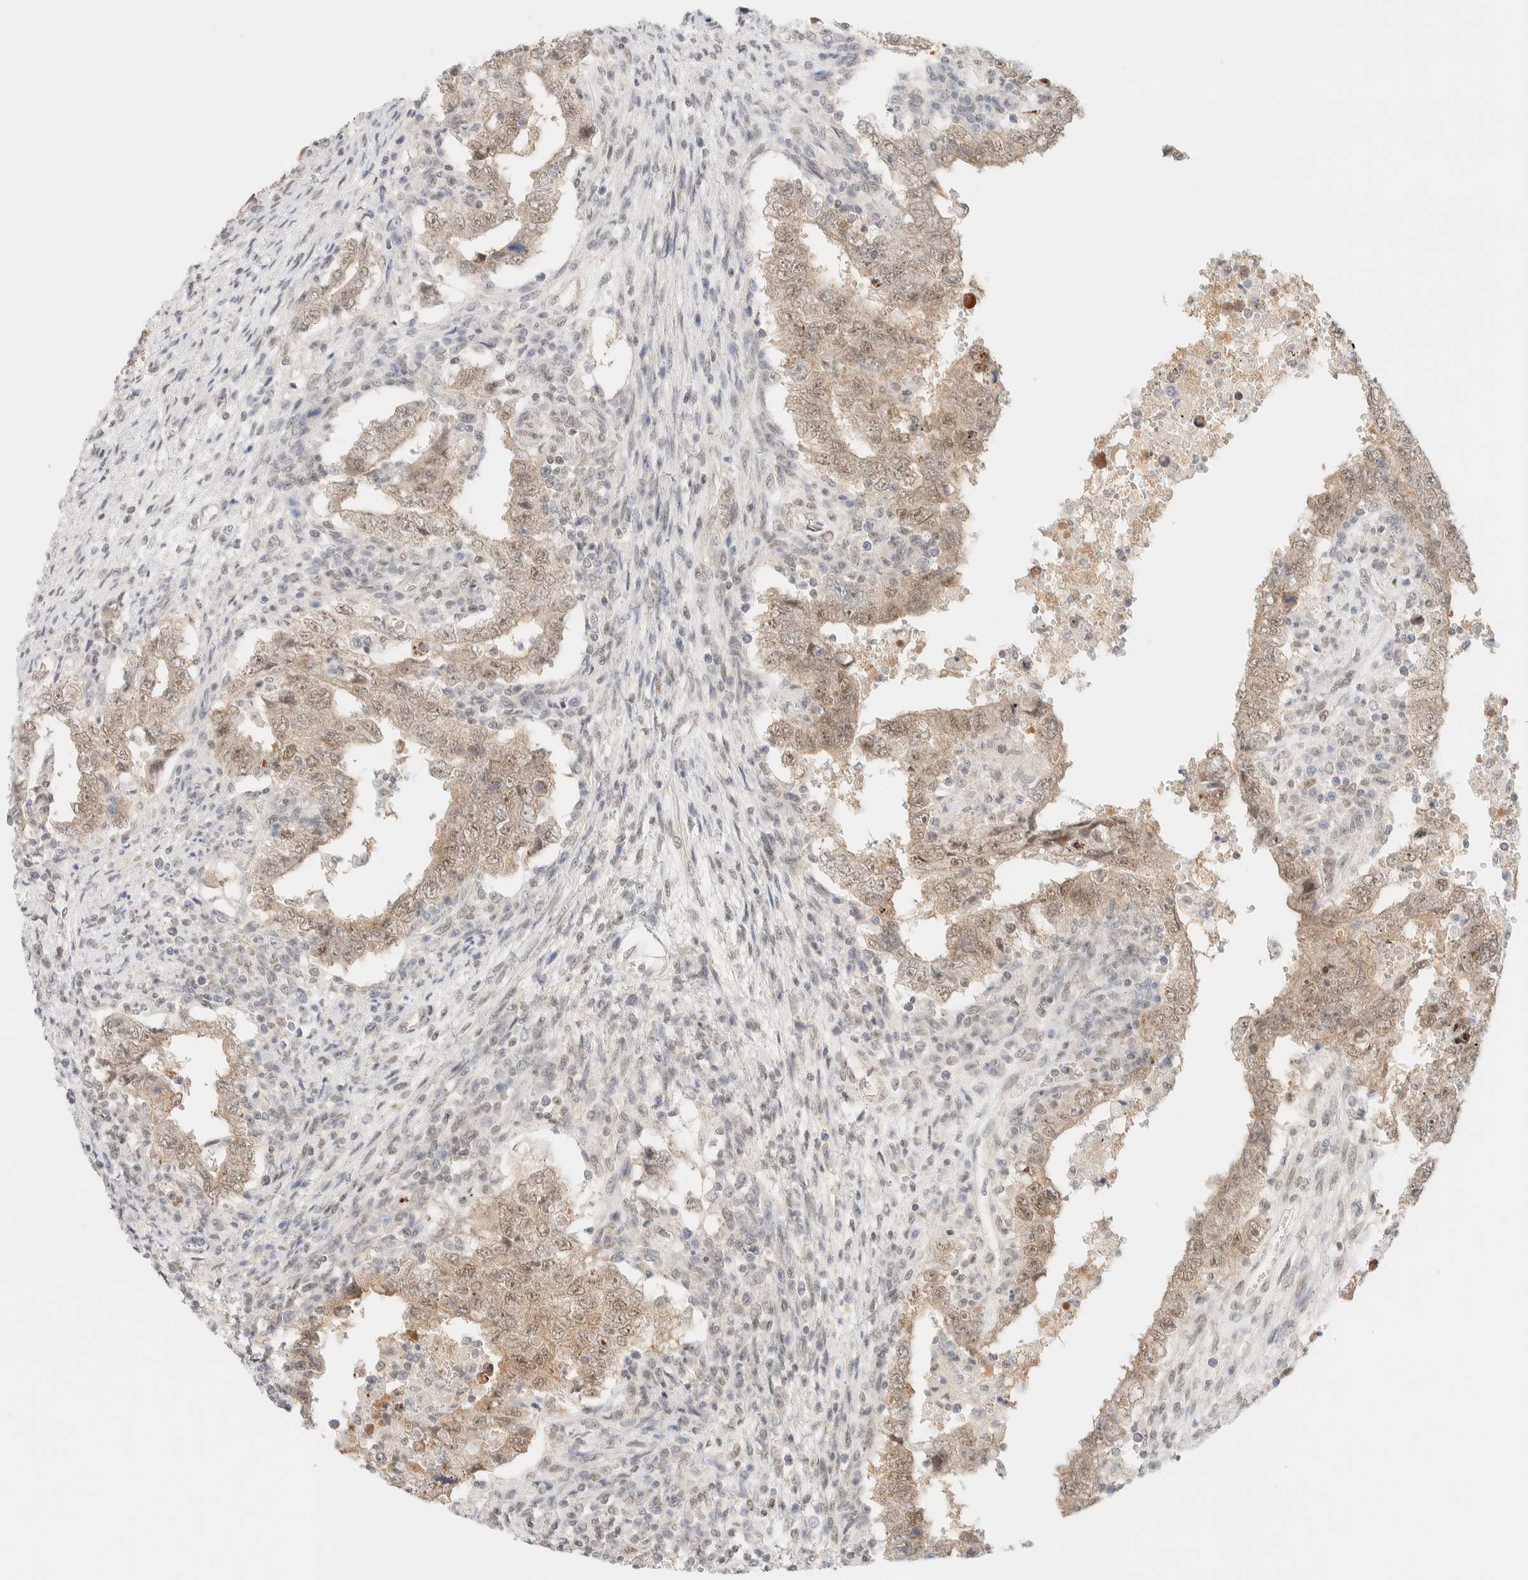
{"staining": {"intensity": "weak", "quantity": ">75%", "location": "nuclear"}, "tissue": "testis cancer", "cell_type": "Tumor cells", "image_type": "cancer", "snomed": [{"axis": "morphology", "description": "Carcinoma, Embryonal, NOS"}, {"axis": "topography", "description": "Testis"}], "caption": "A low amount of weak nuclear expression is seen in about >75% of tumor cells in testis cancer tissue.", "gene": "PYGO2", "patient": {"sex": "male", "age": 26}}